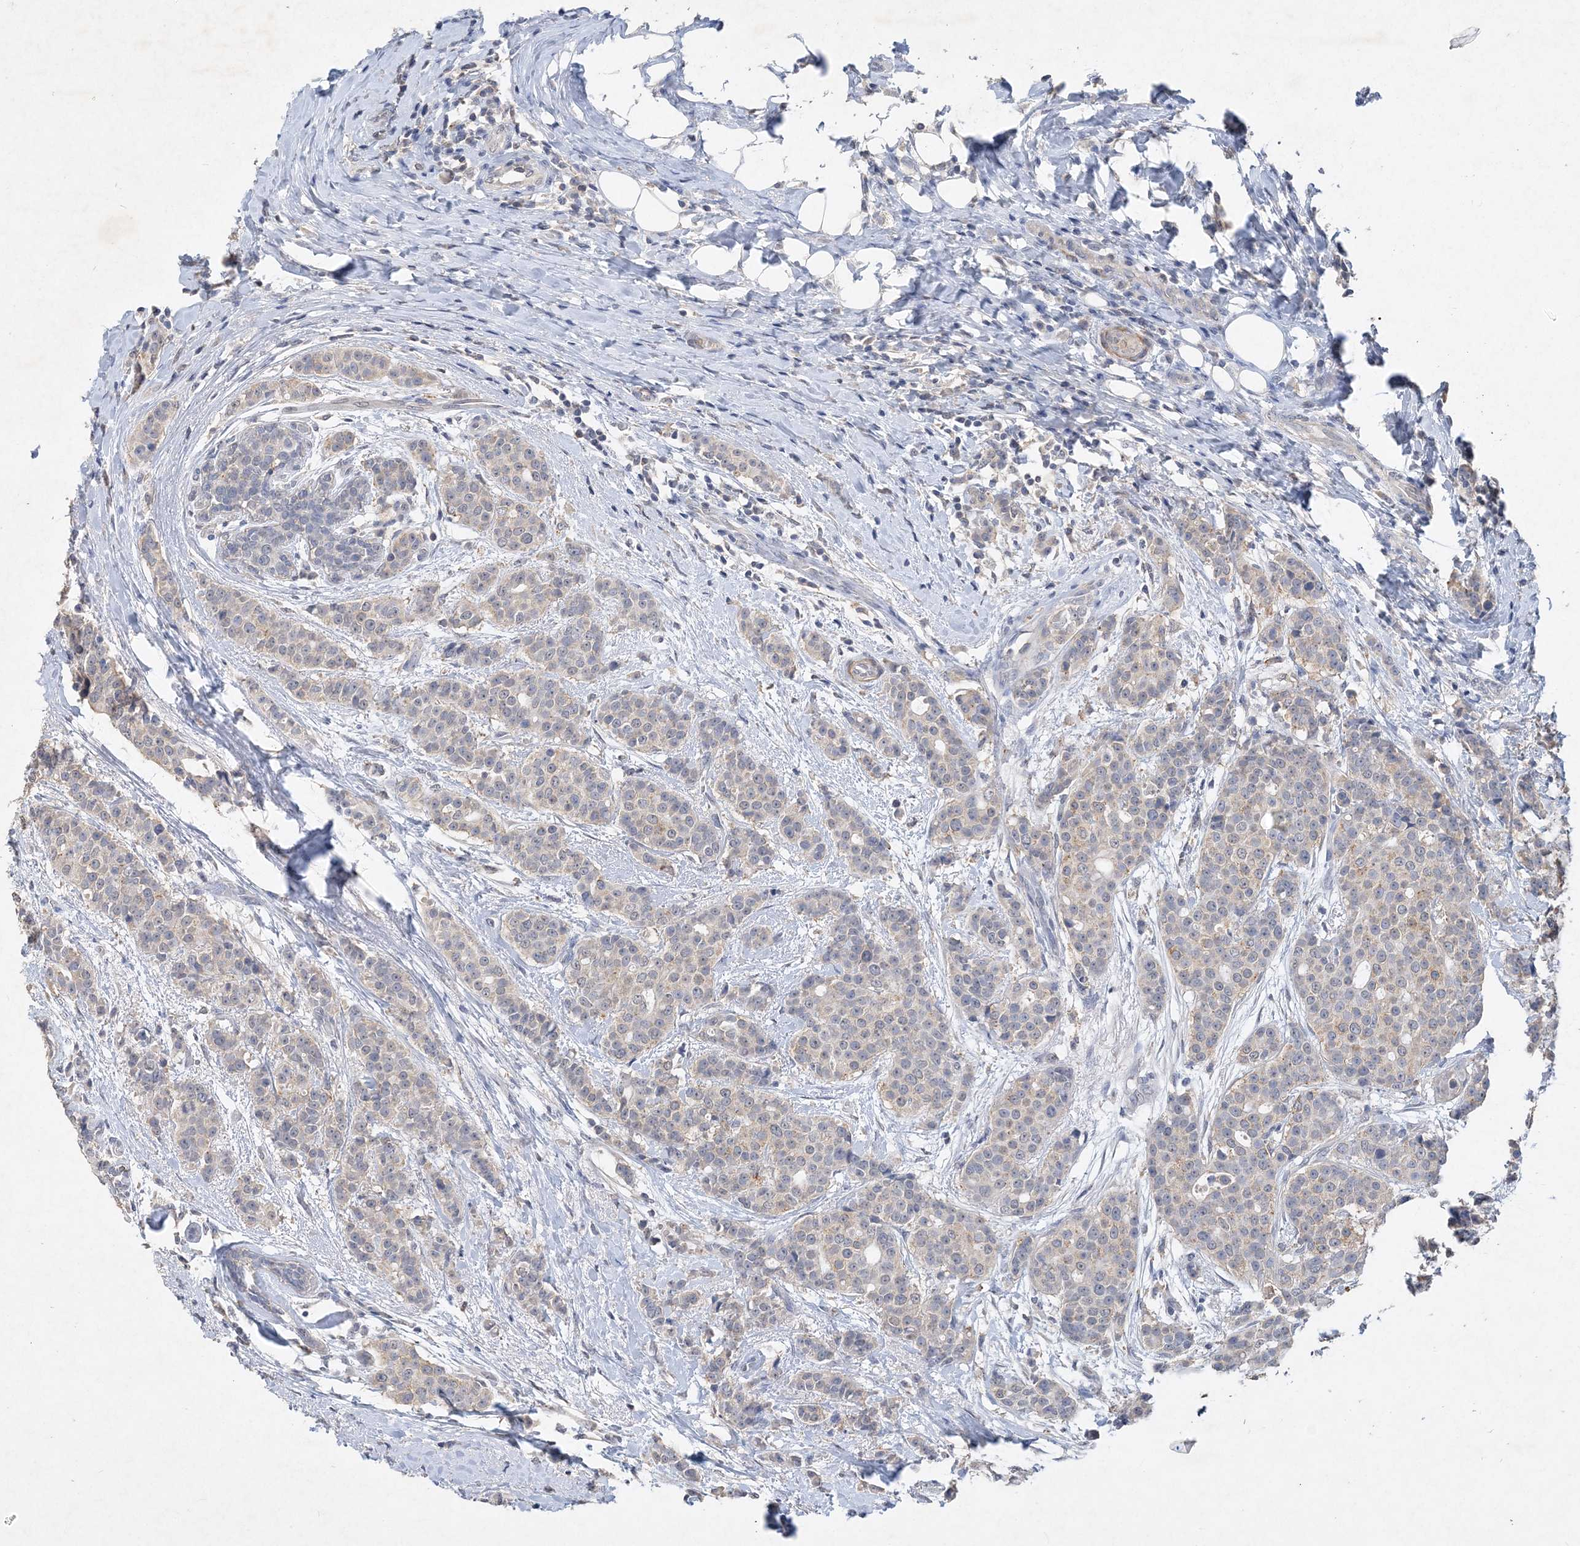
{"staining": {"intensity": "weak", "quantity": "<25%", "location": "cytoplasmic/membranous"}, "tissue": "breast cancer", "cell_type": "Tumor cells", "image_type": "cancer", "snomed": [{"axis": "morphology", "description": "Lobular carcinoma"}, {"axis": "topography", "description": "Breast"}], "caption": "The micrograph exhibits no staining of tumor cells in breast cancer (lobular carcinoma).", "gene": "C11orf58", "patient": {"sex": "female", "age": 51}}